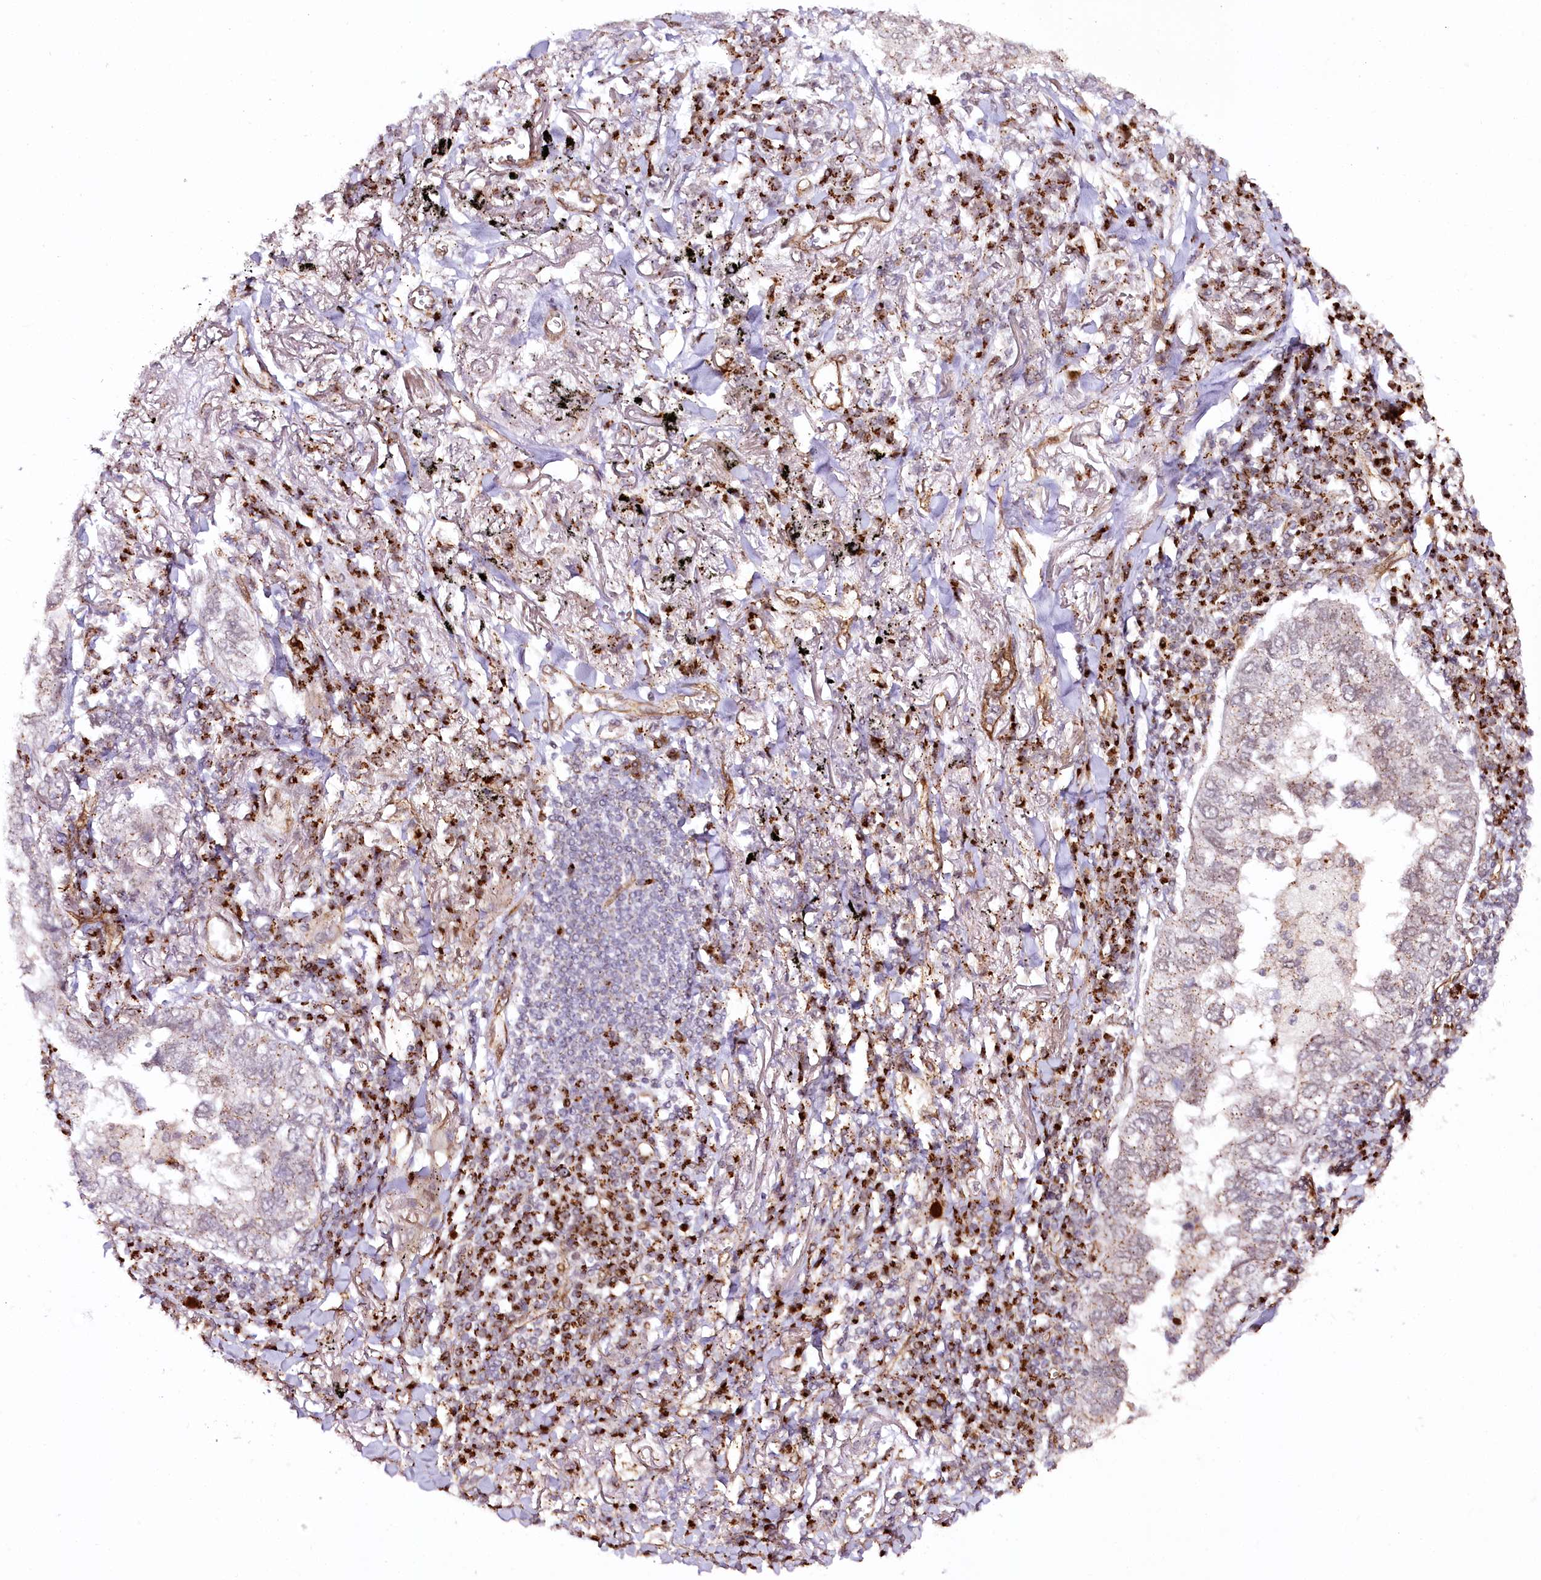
{"staining": {"intensity": "weak", "quantity": "25%-75%", "location": "cytoplasmic/membranous"}, "tissue": "lung cancer", "cell_type": "Tumor cells", "image_type": "cancer", "snomed": [{"axis": "morphology", "description": "Adenocarcinoma, NOS"}, {"axis": "topography", "description": "Lung"}], "caption": "Lung cancer stained for a protein exhibits weak cytoplasmic/membranous positivity in tumor cells.", "gene": "COPG1", "patient": {"sex": "male", "age": 65}}